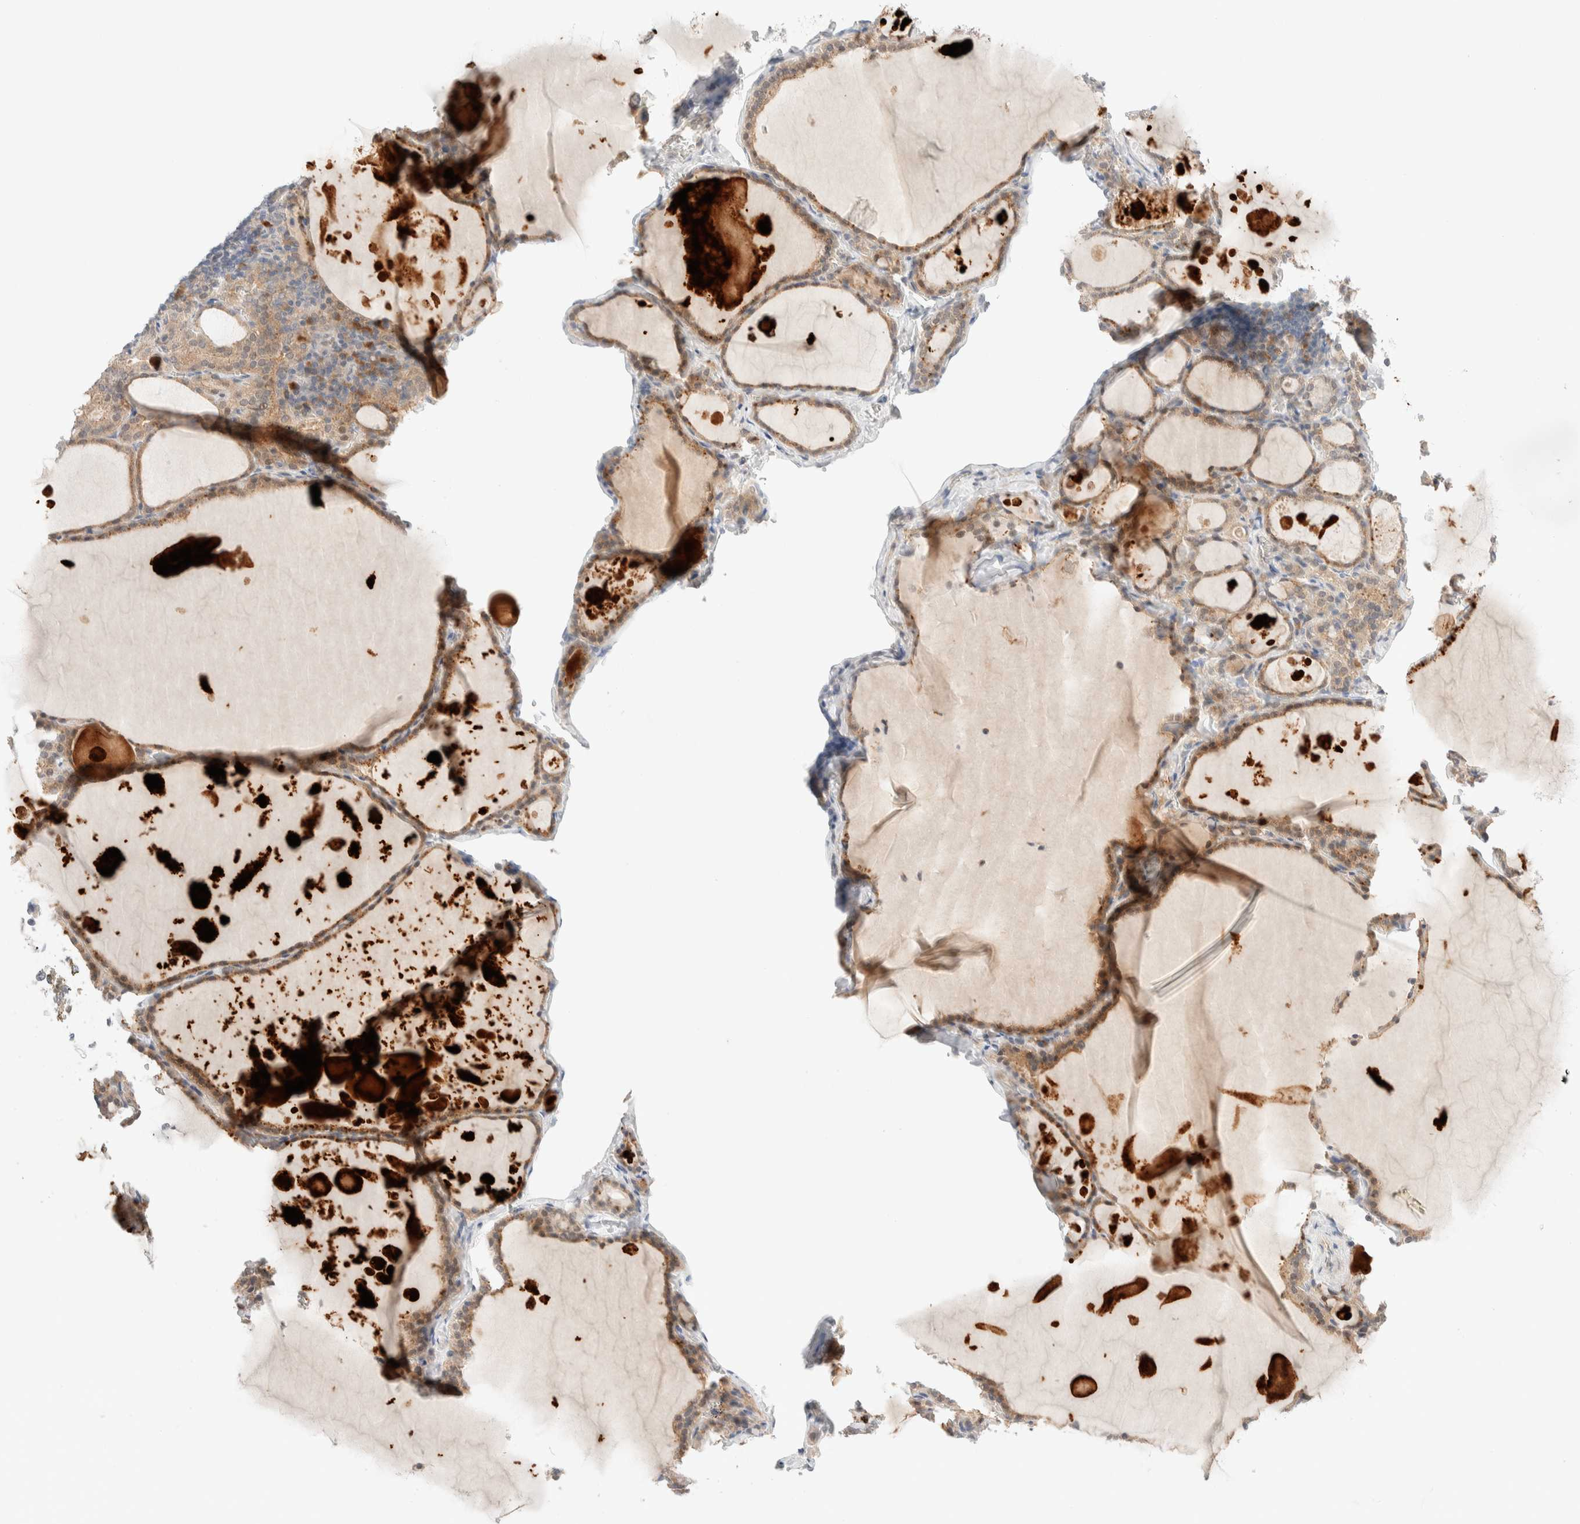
{"staining": {"intensity": "moderate", "quantity": ">75%", "location": "cytoplasmic/membranous"}, "tissue": "thyroid gland", "cell_type": "Glandular cells", "image_type": "normal", "snomed": [{"axis": "morphology", "description": "Normal tissue, NOS"}, {"axis": "topography", "description": "Thyroid gland"}], "caption": "A brown stain labels moderate cytoplasmic/membranous positivity of a protein in glandular cells of benign human thyroid gland.", "gene": "CHKA", "patient": {"sex": "male", "age": 56}}